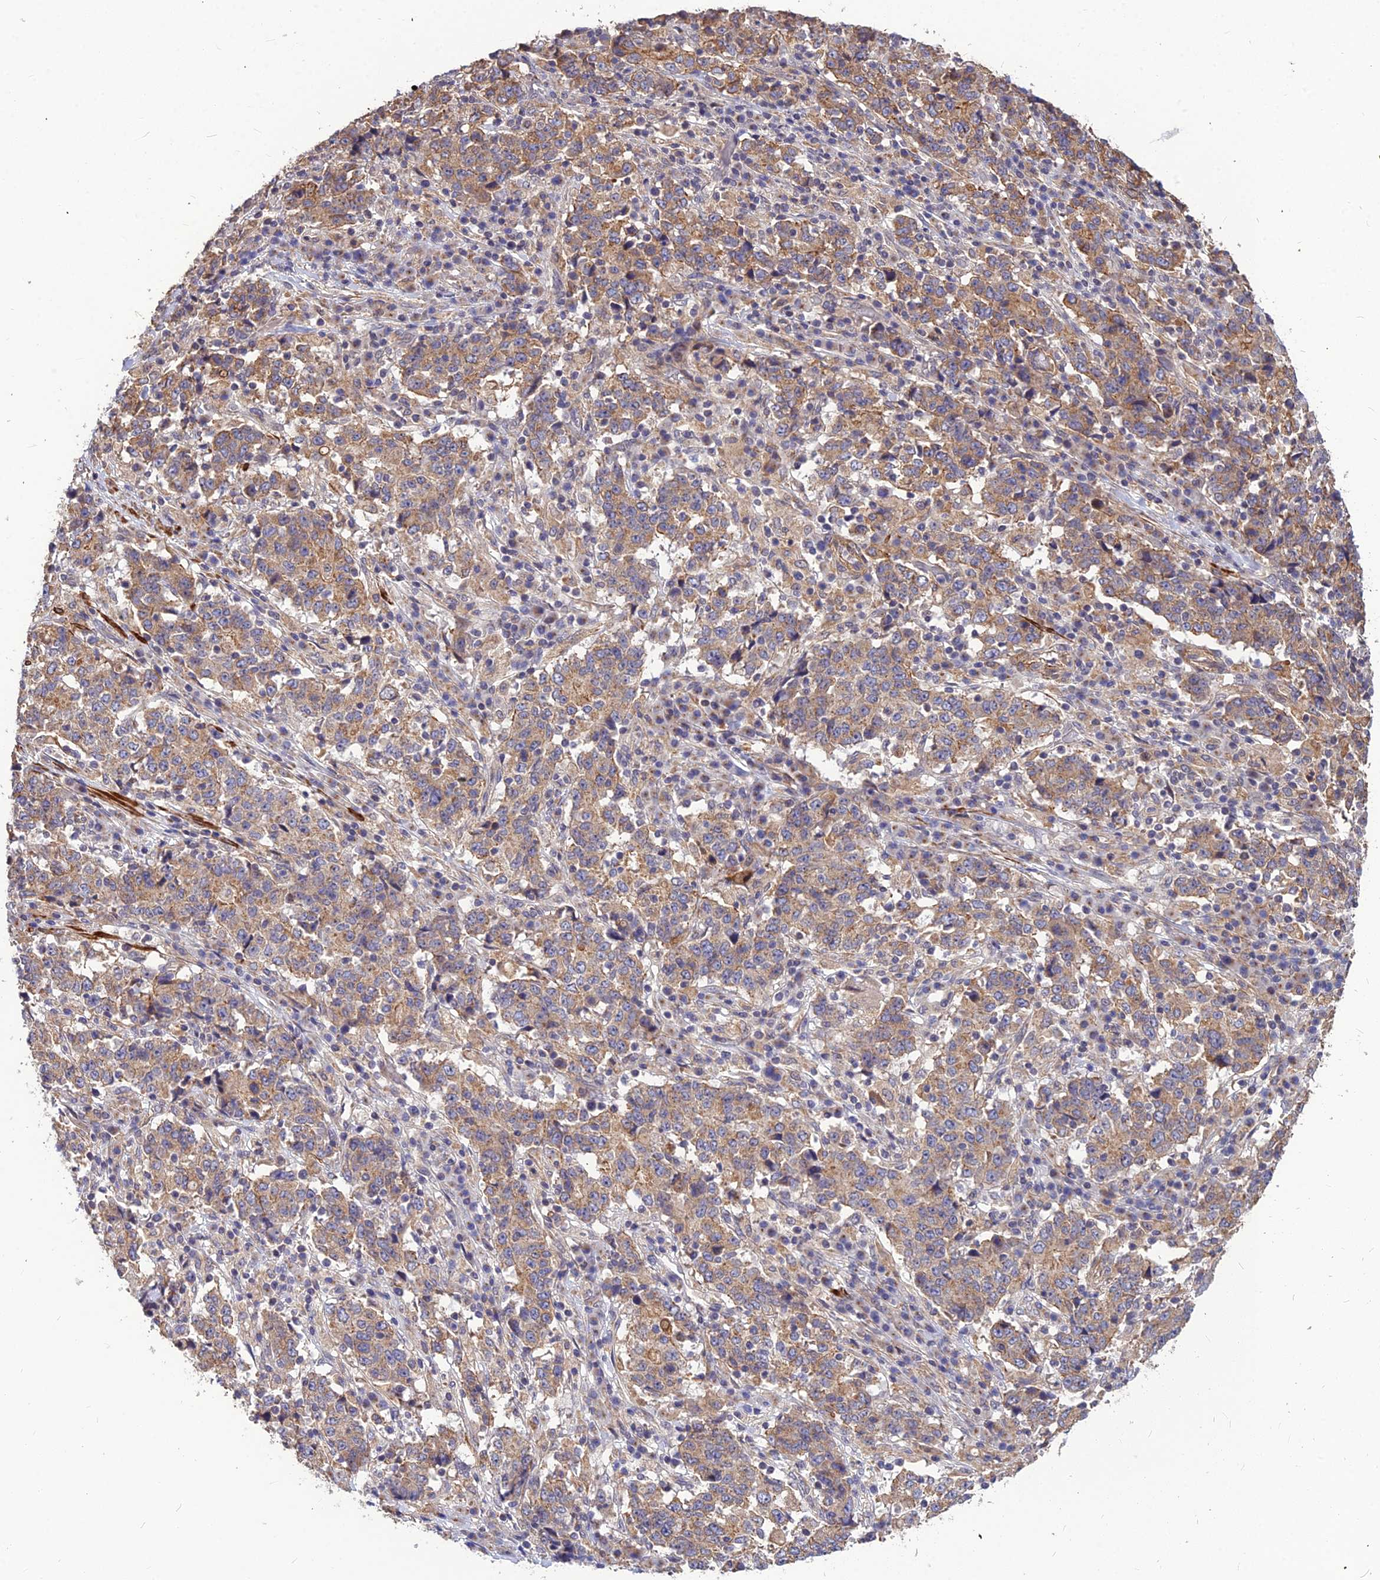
{"staining": {"intensity": "moderate", "quantity": ">75%", "location": "cytoplasmic/membranous"}, "tissue": "stomach cancer", "cell_type": "Tumor cells", "image_type": "cancer", "snomed": [{"axis": "morphology", "description": "Adenocarcinoma, NOS"}, {"axis": "topography", "description": "Stomach"}], "caption": "IHC of adenocarcinoma (stomach) exhibits medium levels of moderate cytoplasmic/membranous staining in about >75% of tumor cells.", "gene": "LEKR1", "patient": {"sex": "male", "age": 59}}